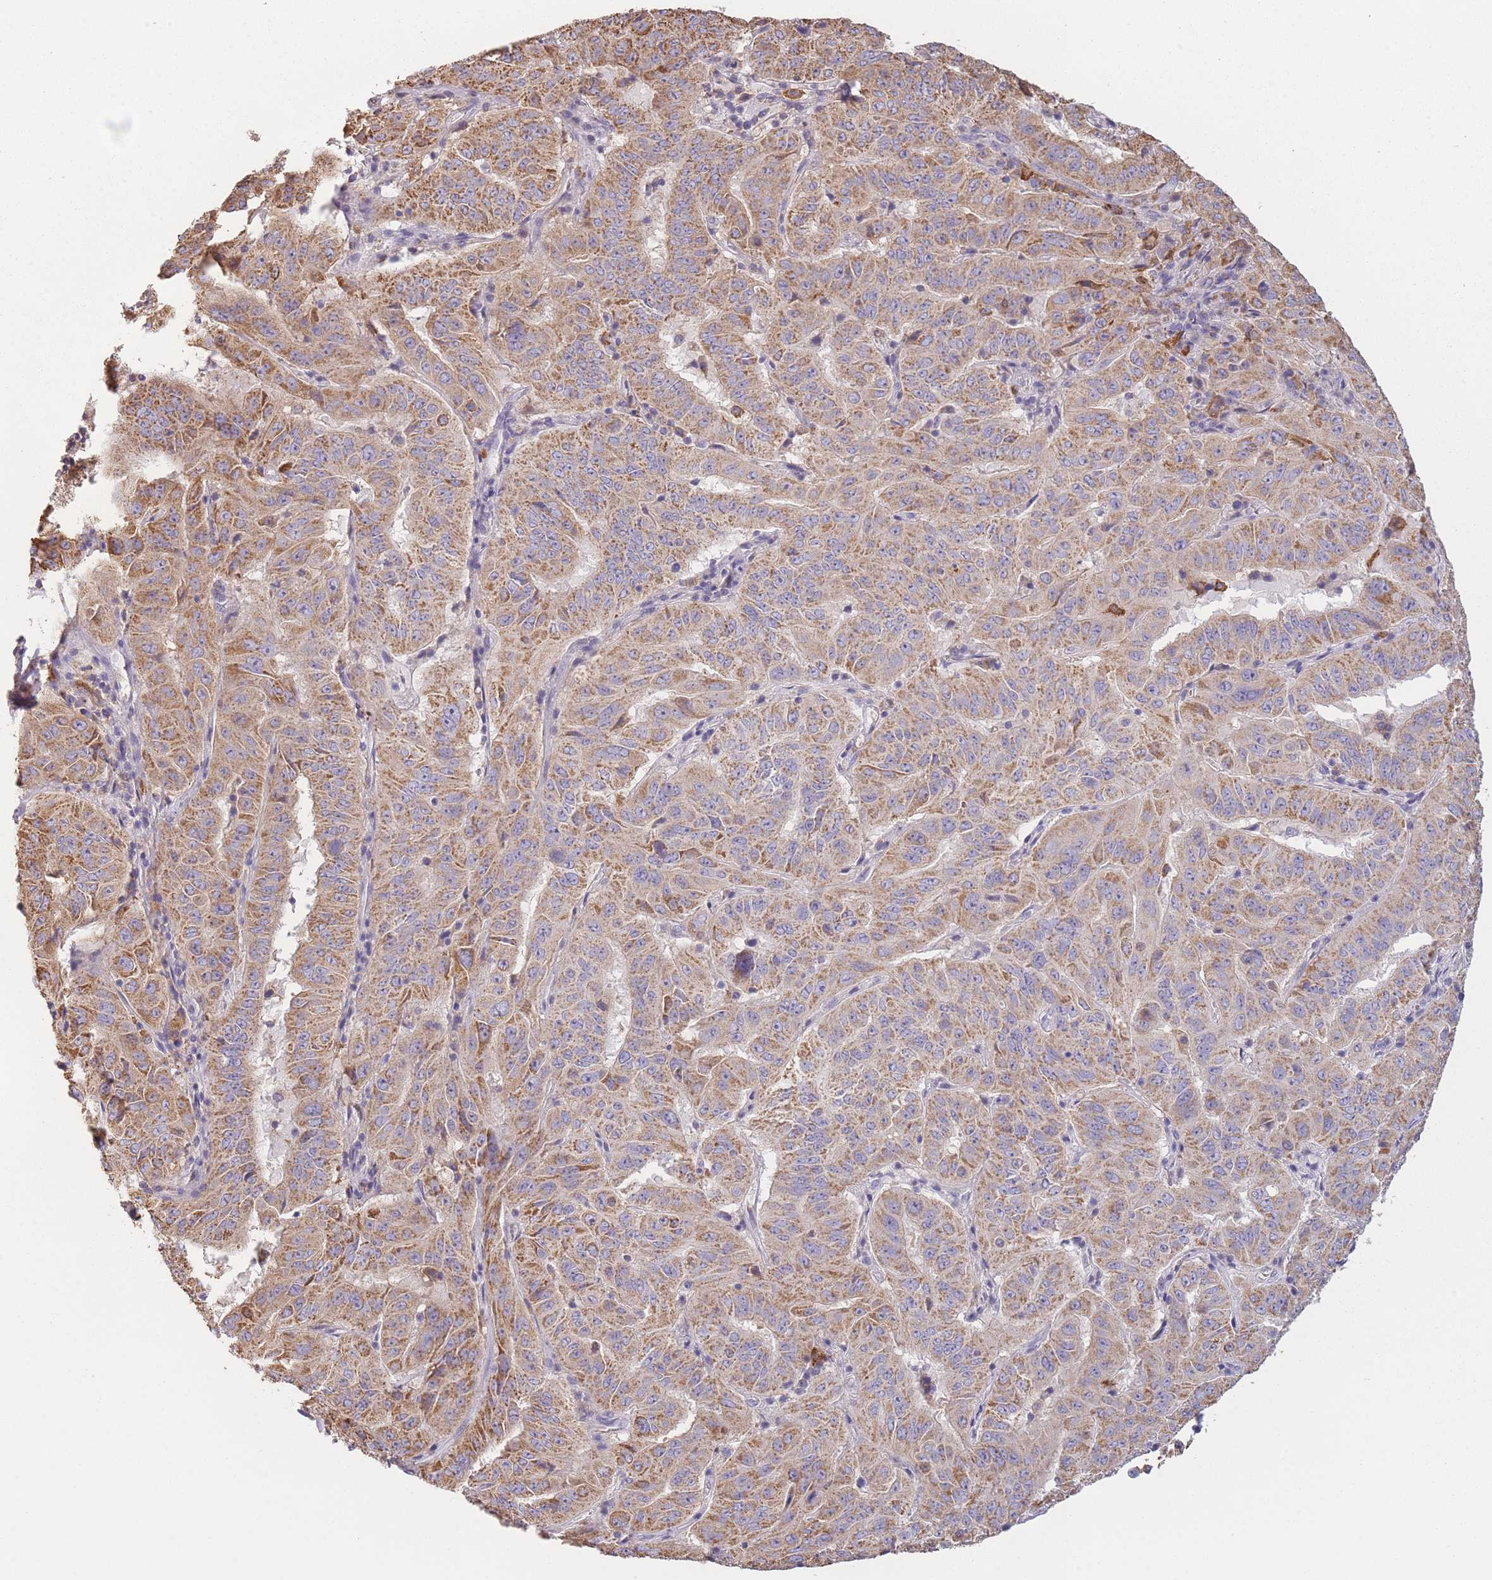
{"staining": {"intensity": "moderate", "quantity": ">75%", "location": "cytoplasmic/membranous"}, "tissue": "pancreatic cancer", "cell_type": "Tumor cells", "image_type": "cancer", "snomed": [{"axis": "morphology", "description": "Adenocarcinoma, NOS"}, {"axis": "topography", "description": "Pancreas"}], "caption": "A histopathology image of adenocarcinoma (pancreatic) stained for a protein shows moderate cytoplasmic/membranous brown staining in tumor cells.", "gene": "PRAM1", "patient": {"sex": "male", "age": 63}}